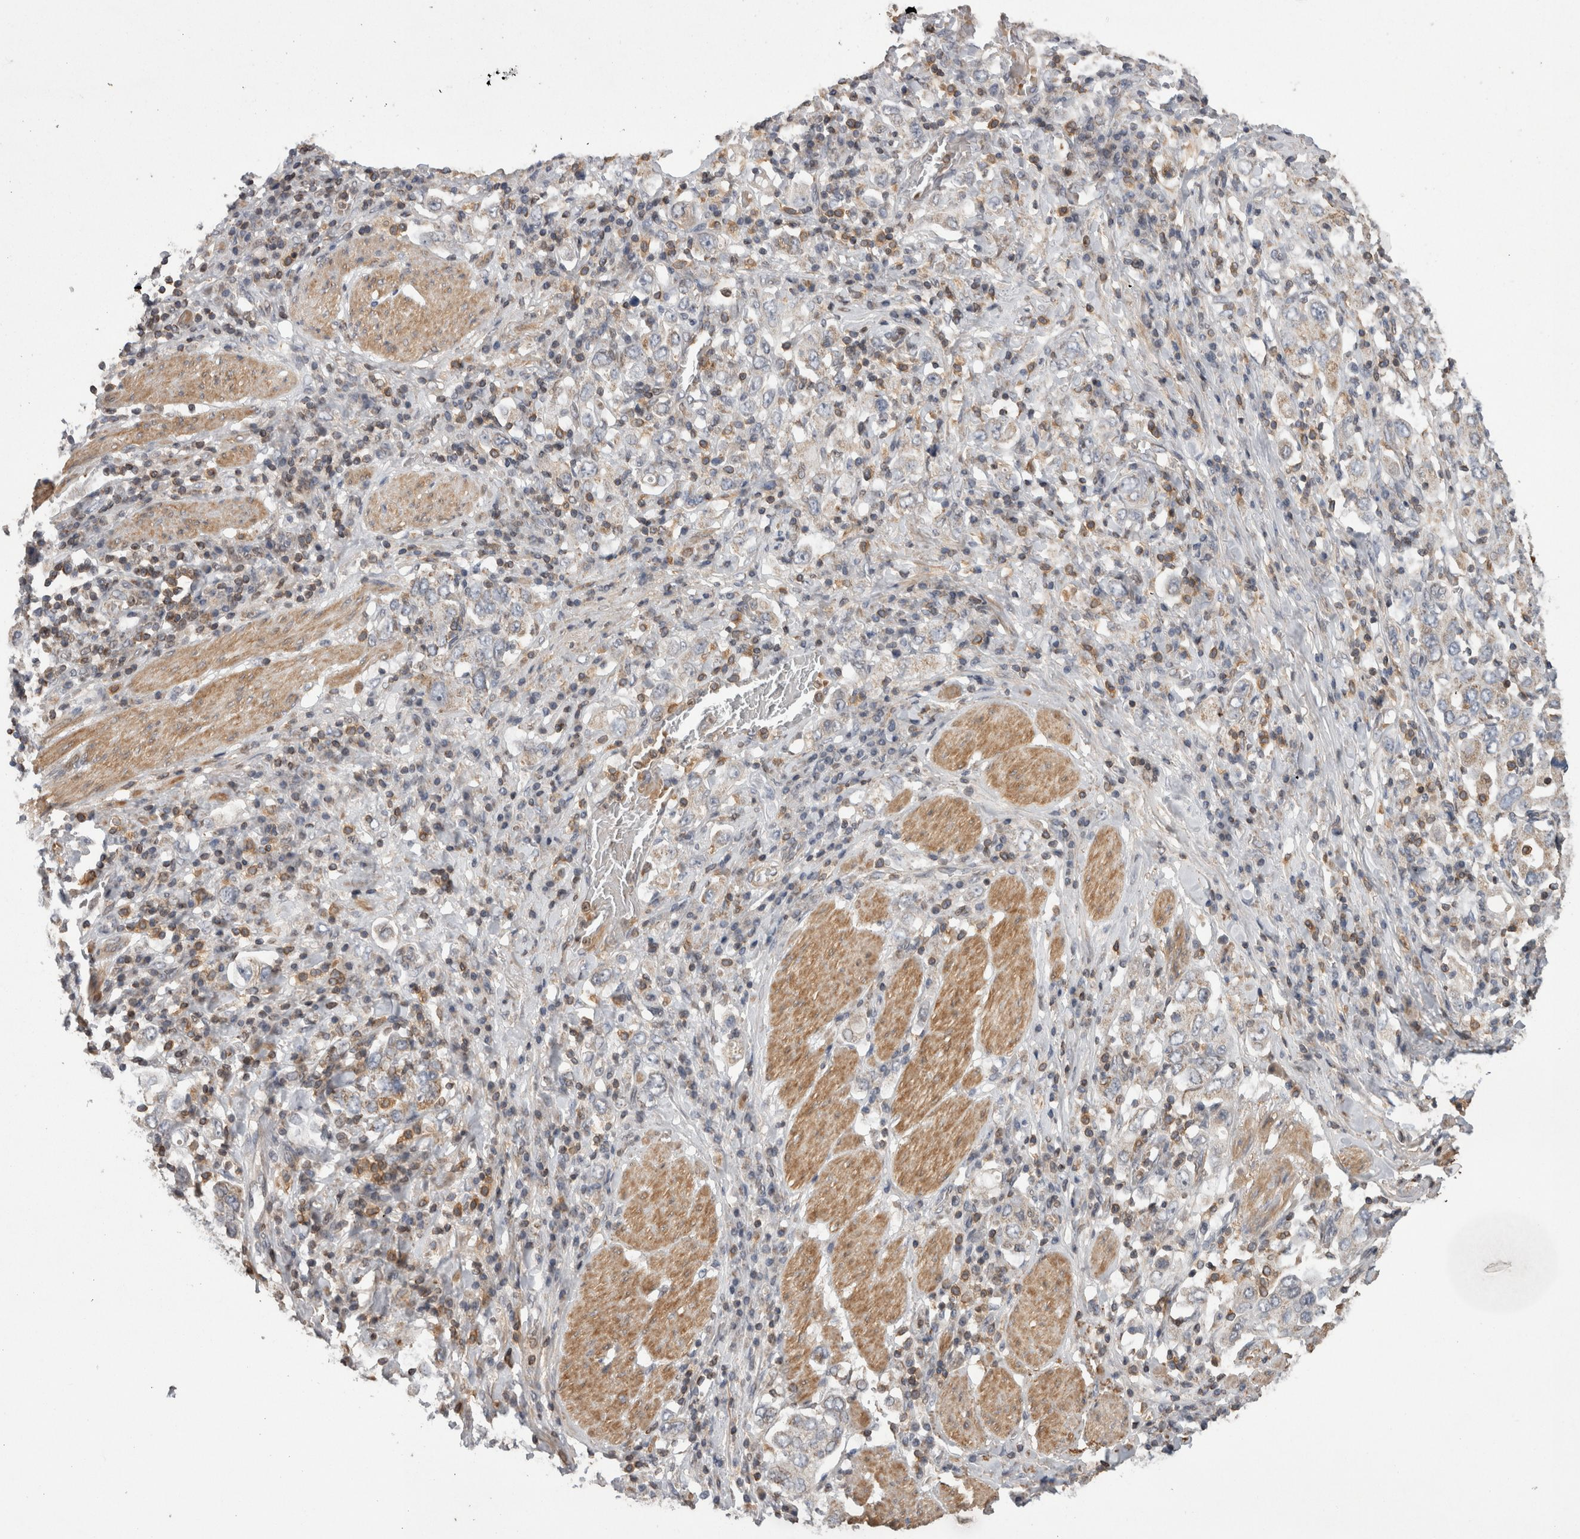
{"staining": {"intensity": "weak", "quantity": "<25%", "location": "cytoplasmic/membranous"}, "tissue": "stomach cancer", "cell_type": "Tumor cells", "image_type": "cancer", "snomed": [{"axis": "morphology", "description": "Adenocarcinoma, NOS"}, {"axis": "topography", "description": "Stomach, upper"}], "caption": "Adenocarcinoma (stomach) was stained to show a protein in brown. There is no significant staining in tumor cells.", "gene": "DARS2", "patient": {"sex": "male", "age": 62}}